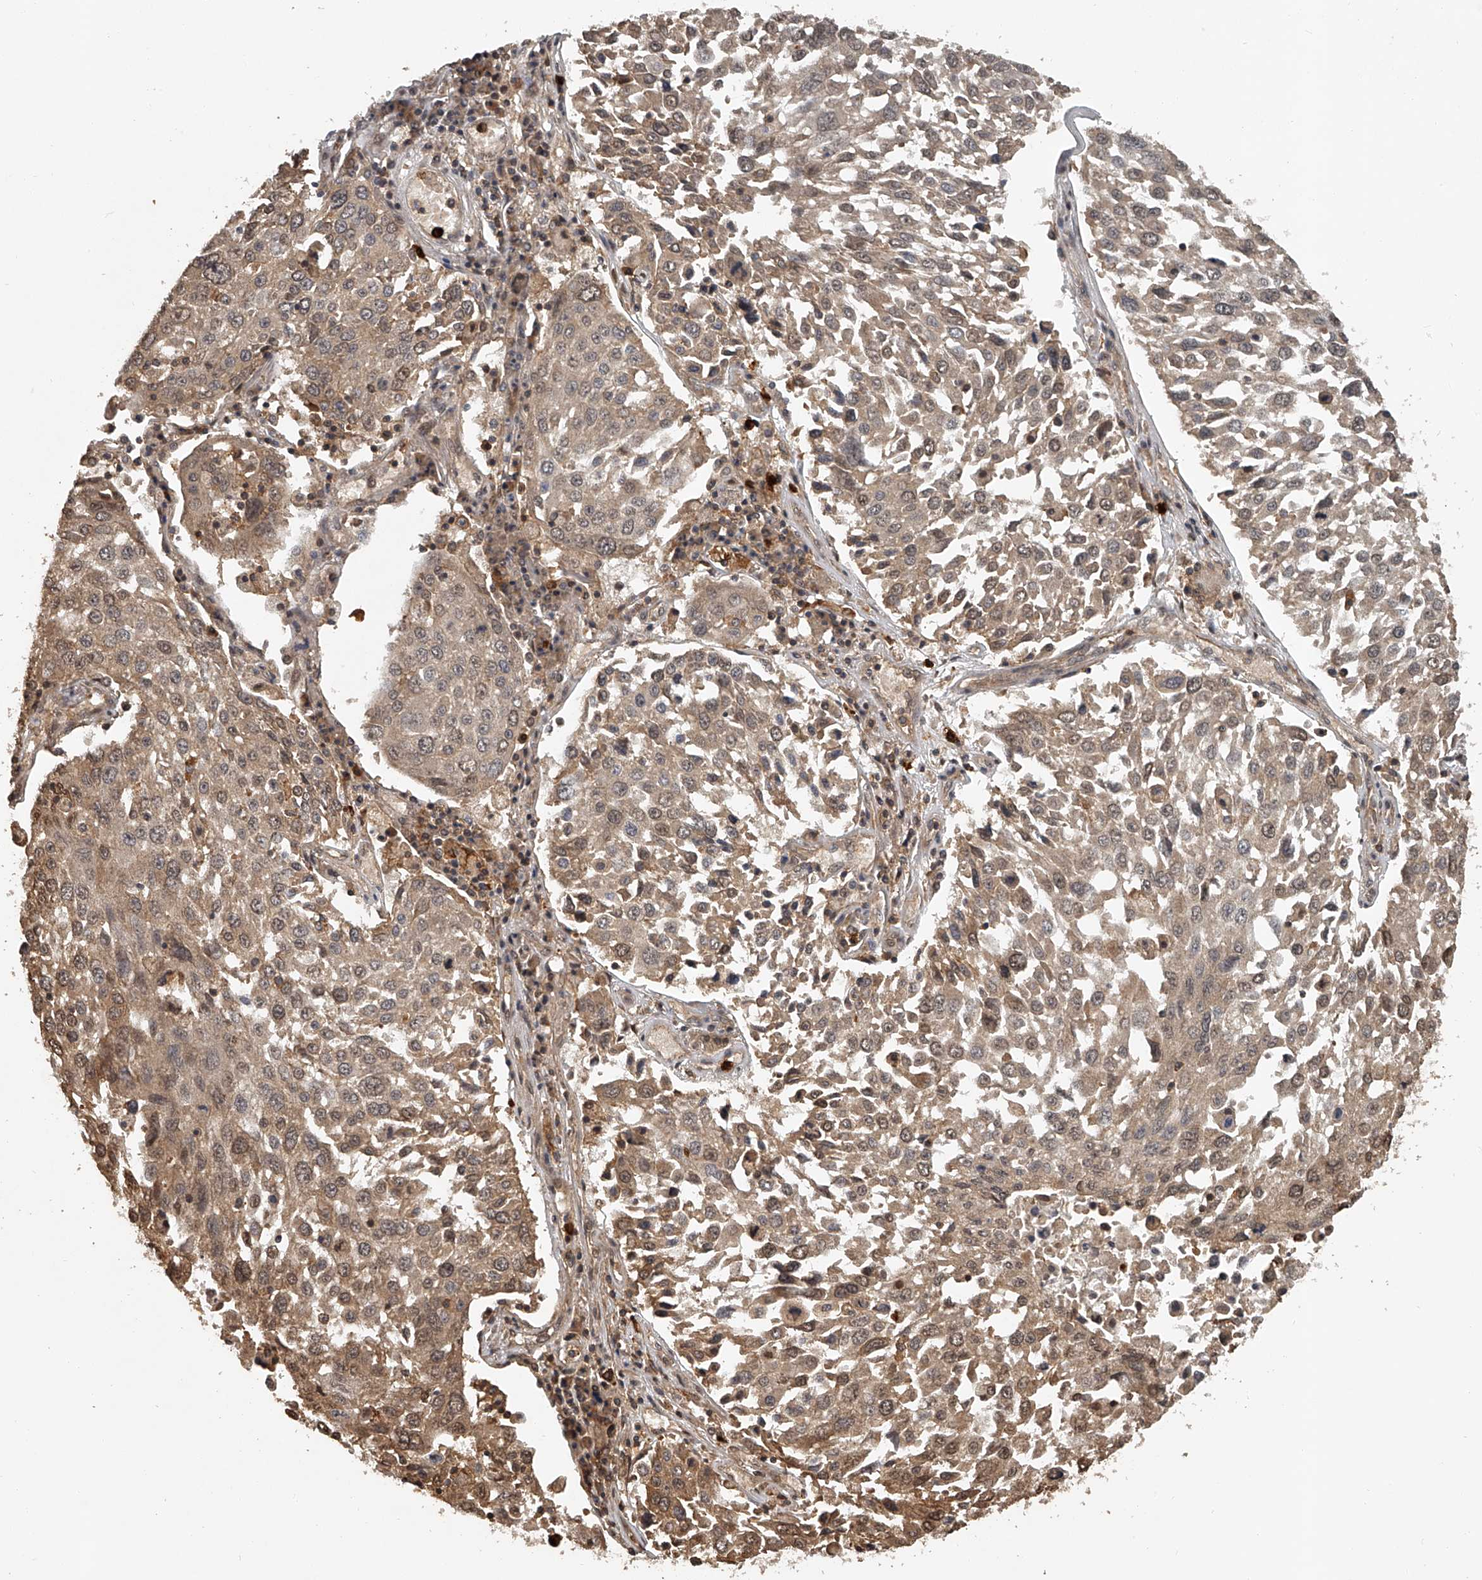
{"staining": {"intensity": "weak", "quantity": ">75%", "location": "cytoplasmic/membranous,nuclear"}, "tissue": "lung cancer", "cell_type": "Tumor cells", "image_type": "cancer", "snomed": [{"axis": "morphology", "description": "Squamous cell carcinoma, NOS"}, {"axis": "topography", "description": "Lung"}], "caption": "Lung squamous cell carcinoma stained with DAB (3,3'-diaminobenzidine) IHC exhibits low levels of weak cytoplasmic/membranous and nuclear expression in about >75% of tumor cells.", "gene": "PLEKHG1", "patient": {"sex": "male", "age": 65}}